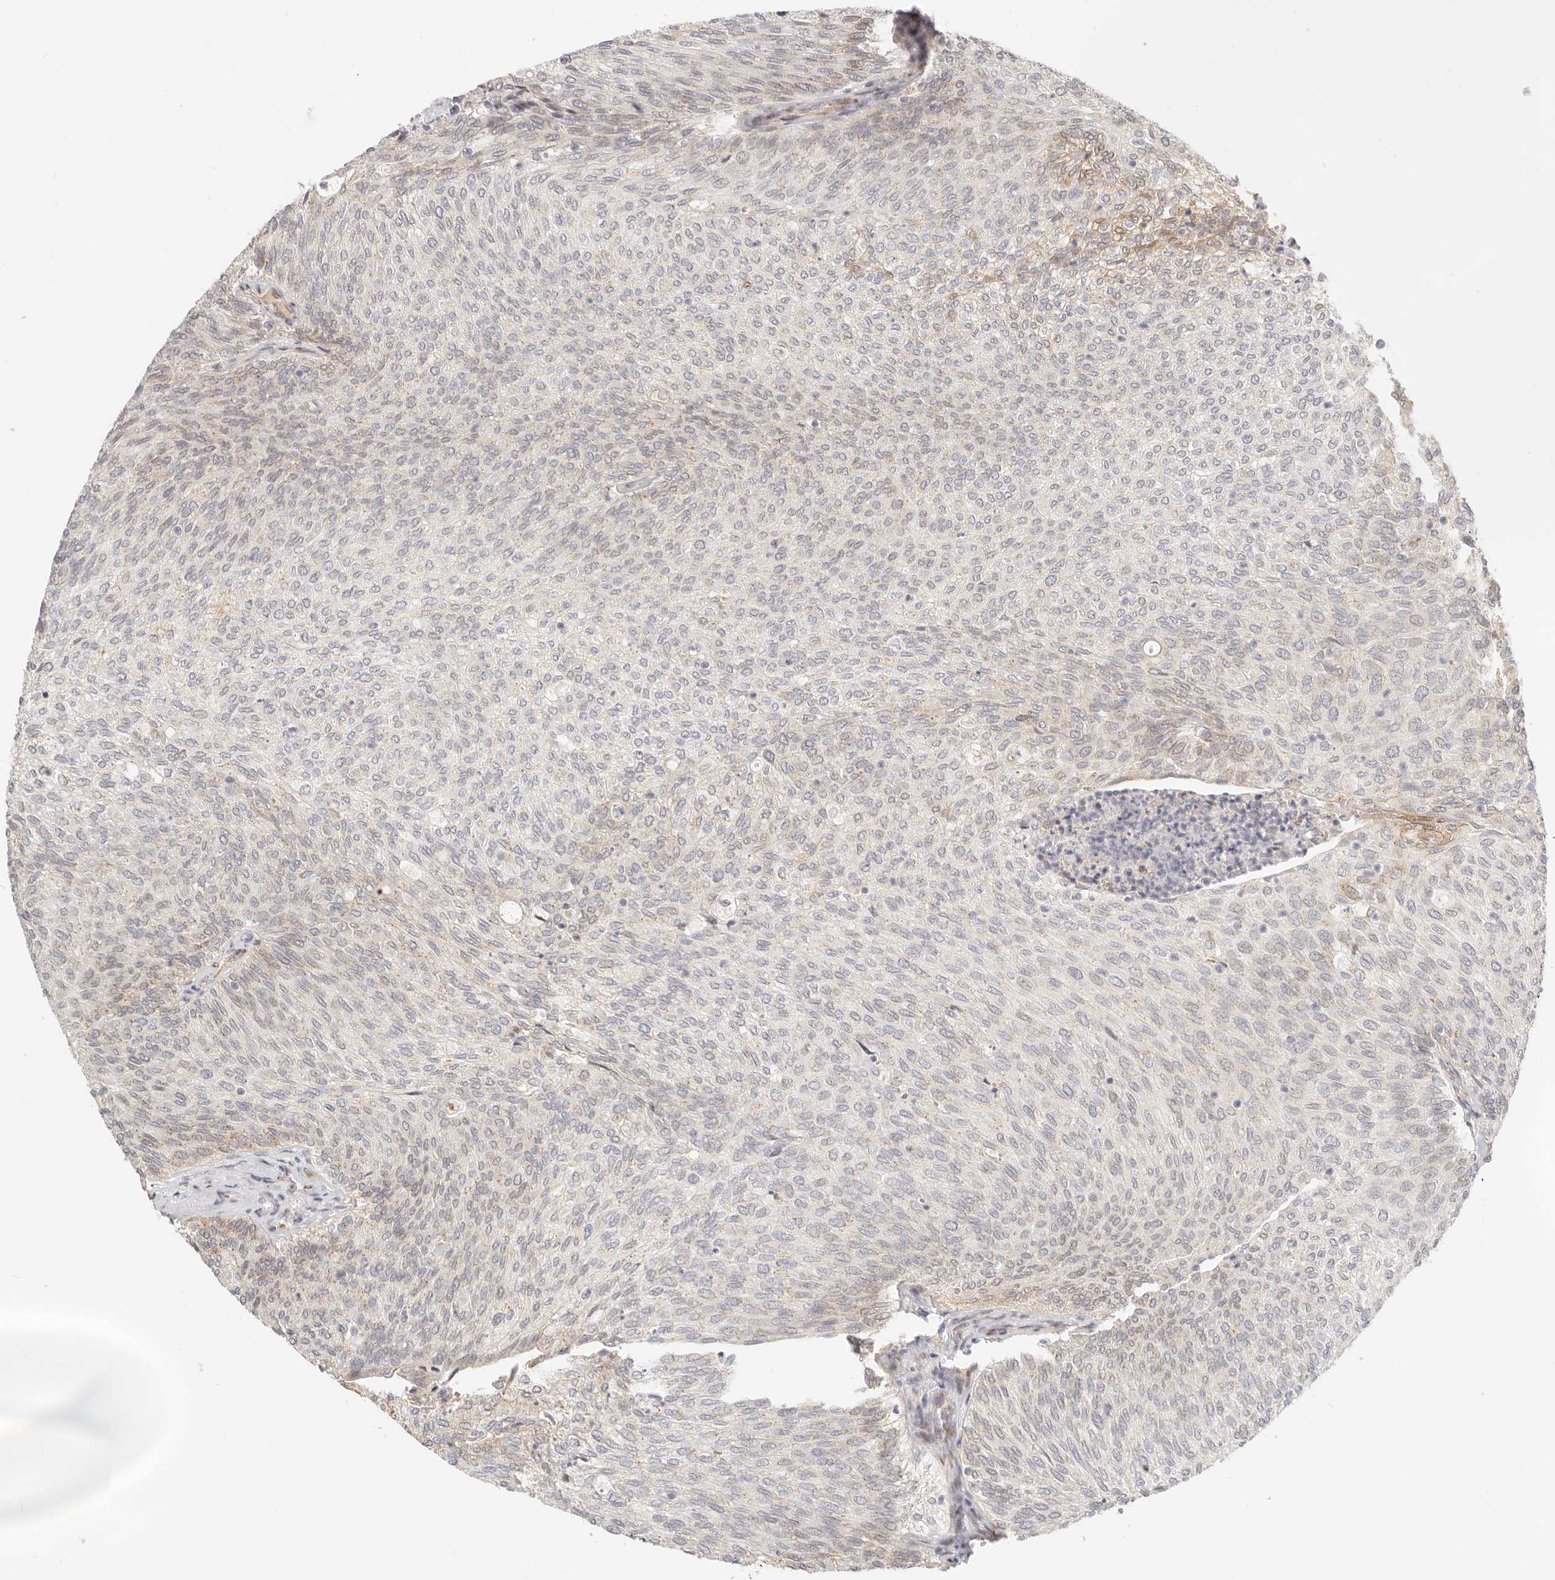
{"staining": {"intensity": "weak", "quantity": "<25%", "location": "cytoplasmic/membranous"}, "tissue": "urothelial cancer", "cell_type": "Tumor cells", "image_type": "cancer", "snomed": [{"axis": "morphology", "description": "Urothelial carcinoma, Low grade"}, {"axis": "topography", "description": "Urinary bladder"}], "caption": "Immunohistochemistry image of human urothelial cancer stained for a protein (brown), which exhibits no positivity in tumor cells.", "gene": "FAM20B", "patient": {"sex": "female", "age": 79}}